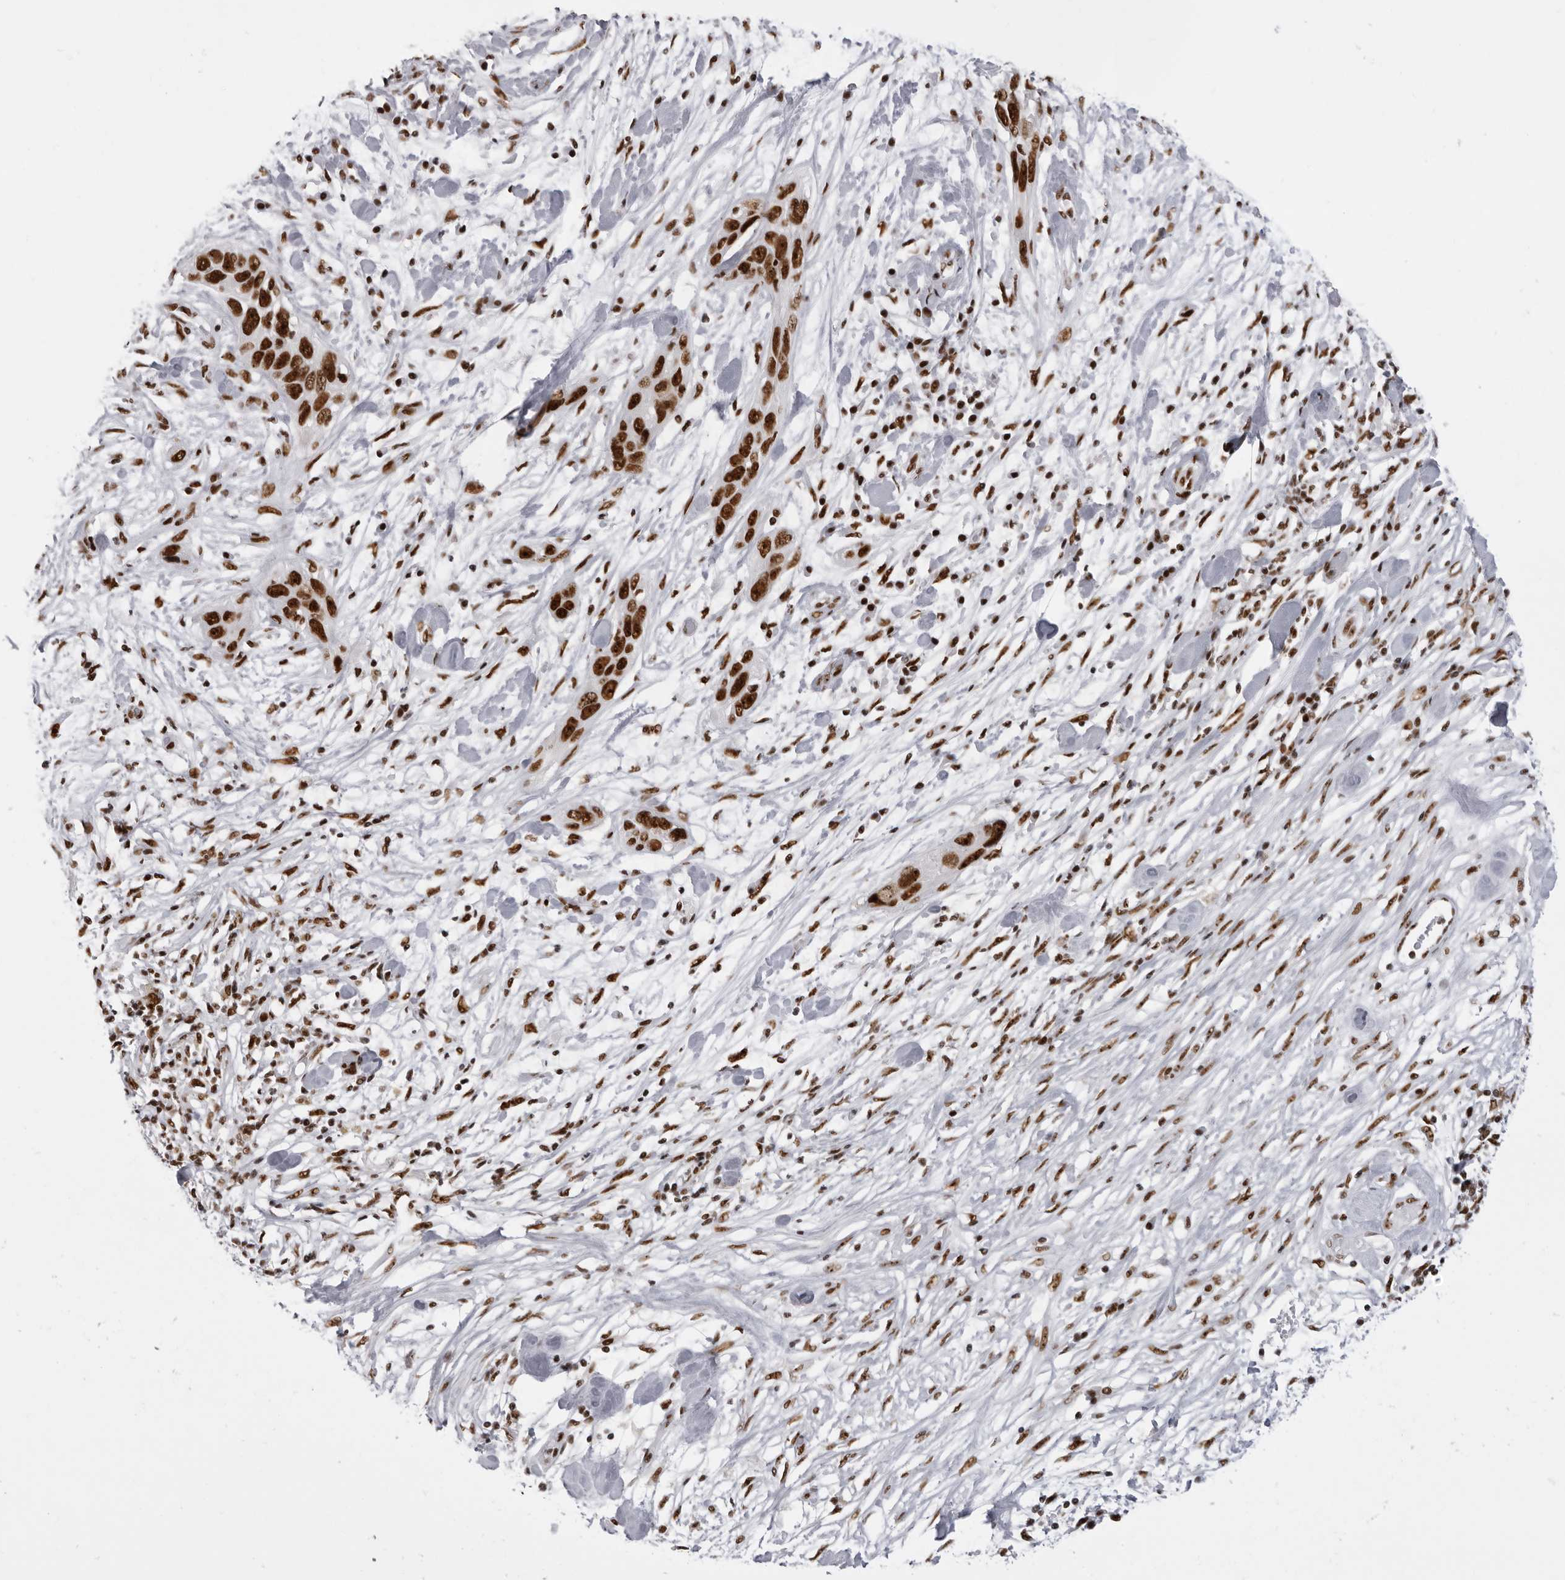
{"staining": {"intensity": "strong", "quantity": ">75%", "location": "nuclear"}, "tissue": "pancreatic cancer", "cell_type": "Tumor cells", "image_type": "cancer", "snomed": [{"axis": "morphology", "description": "Adenocarcinoma, NOS"}, {"axis": "topography", "description": "Pancreas"}], "caption": "An immunohistochemistry (IHC) micrograph of neoplastic tissue is shown. Protein staining in brown labels strong nuclear positivity in pancreatic adenocarcinoma within tumor cells.", "gene": "DHX9", "patient": {"sex": "female", "age": 60}}